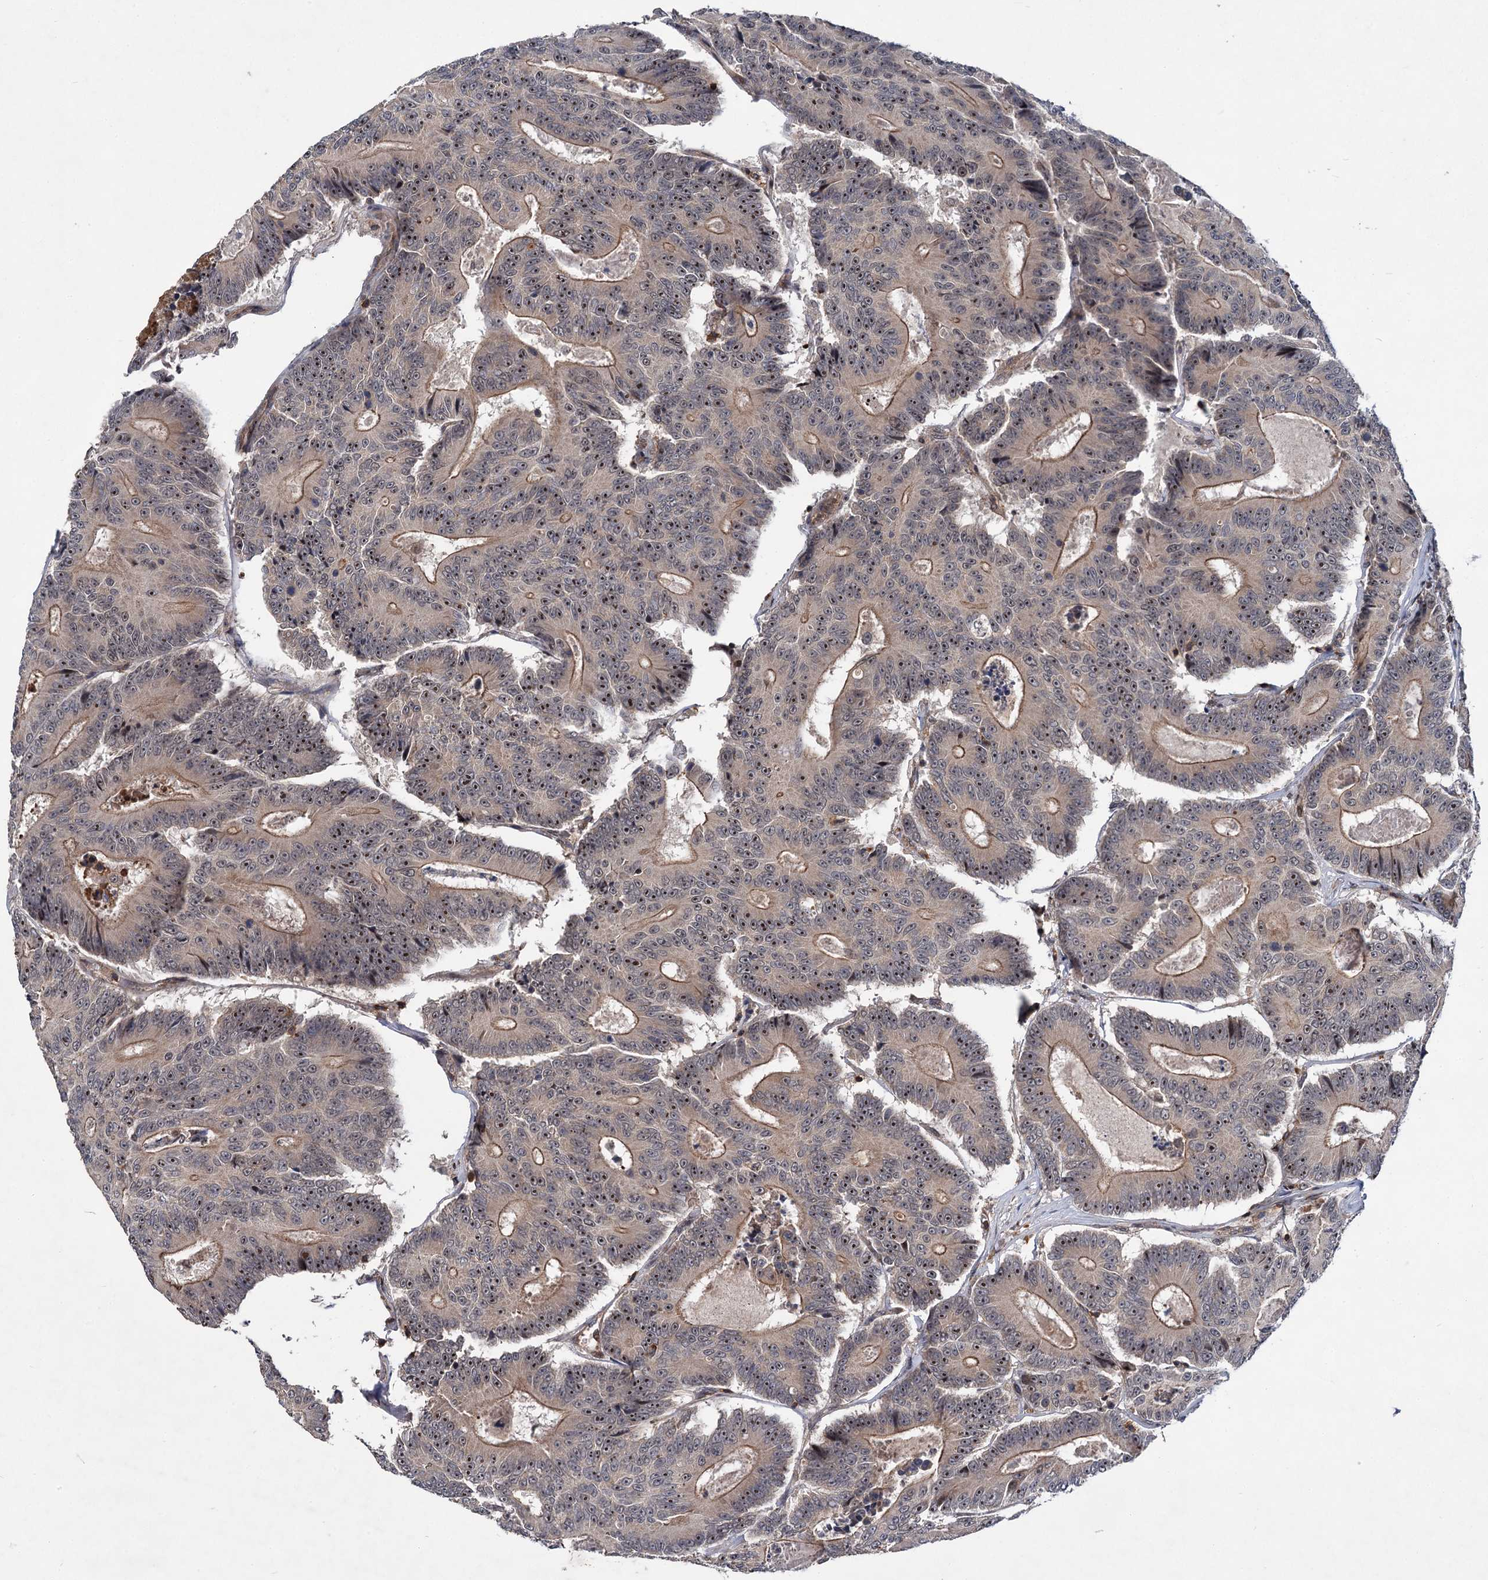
{"staining": {"intensity": "moderate", "quantity": ">75%", "location": "cytoplasmic/membranous,nuclear"}, "tissue": "colorectal cancer", "cell_type": "Tumor cells", "image_type": "cancer", "snomed": [{"axis": "morphology", "description": "Adenocarcinoma, NOS"}, {"axis": "topography", "description": "Colon"}], "caption": "Human colorectal adenocarcinoma stained with a brown dye demonstrates moderate cytoplasmic/membranous and nuclear positive staining in approximately >75% of tumor cells.", "gene": "ABLIM1", "patient": {"sex": "male", "age": 83}}